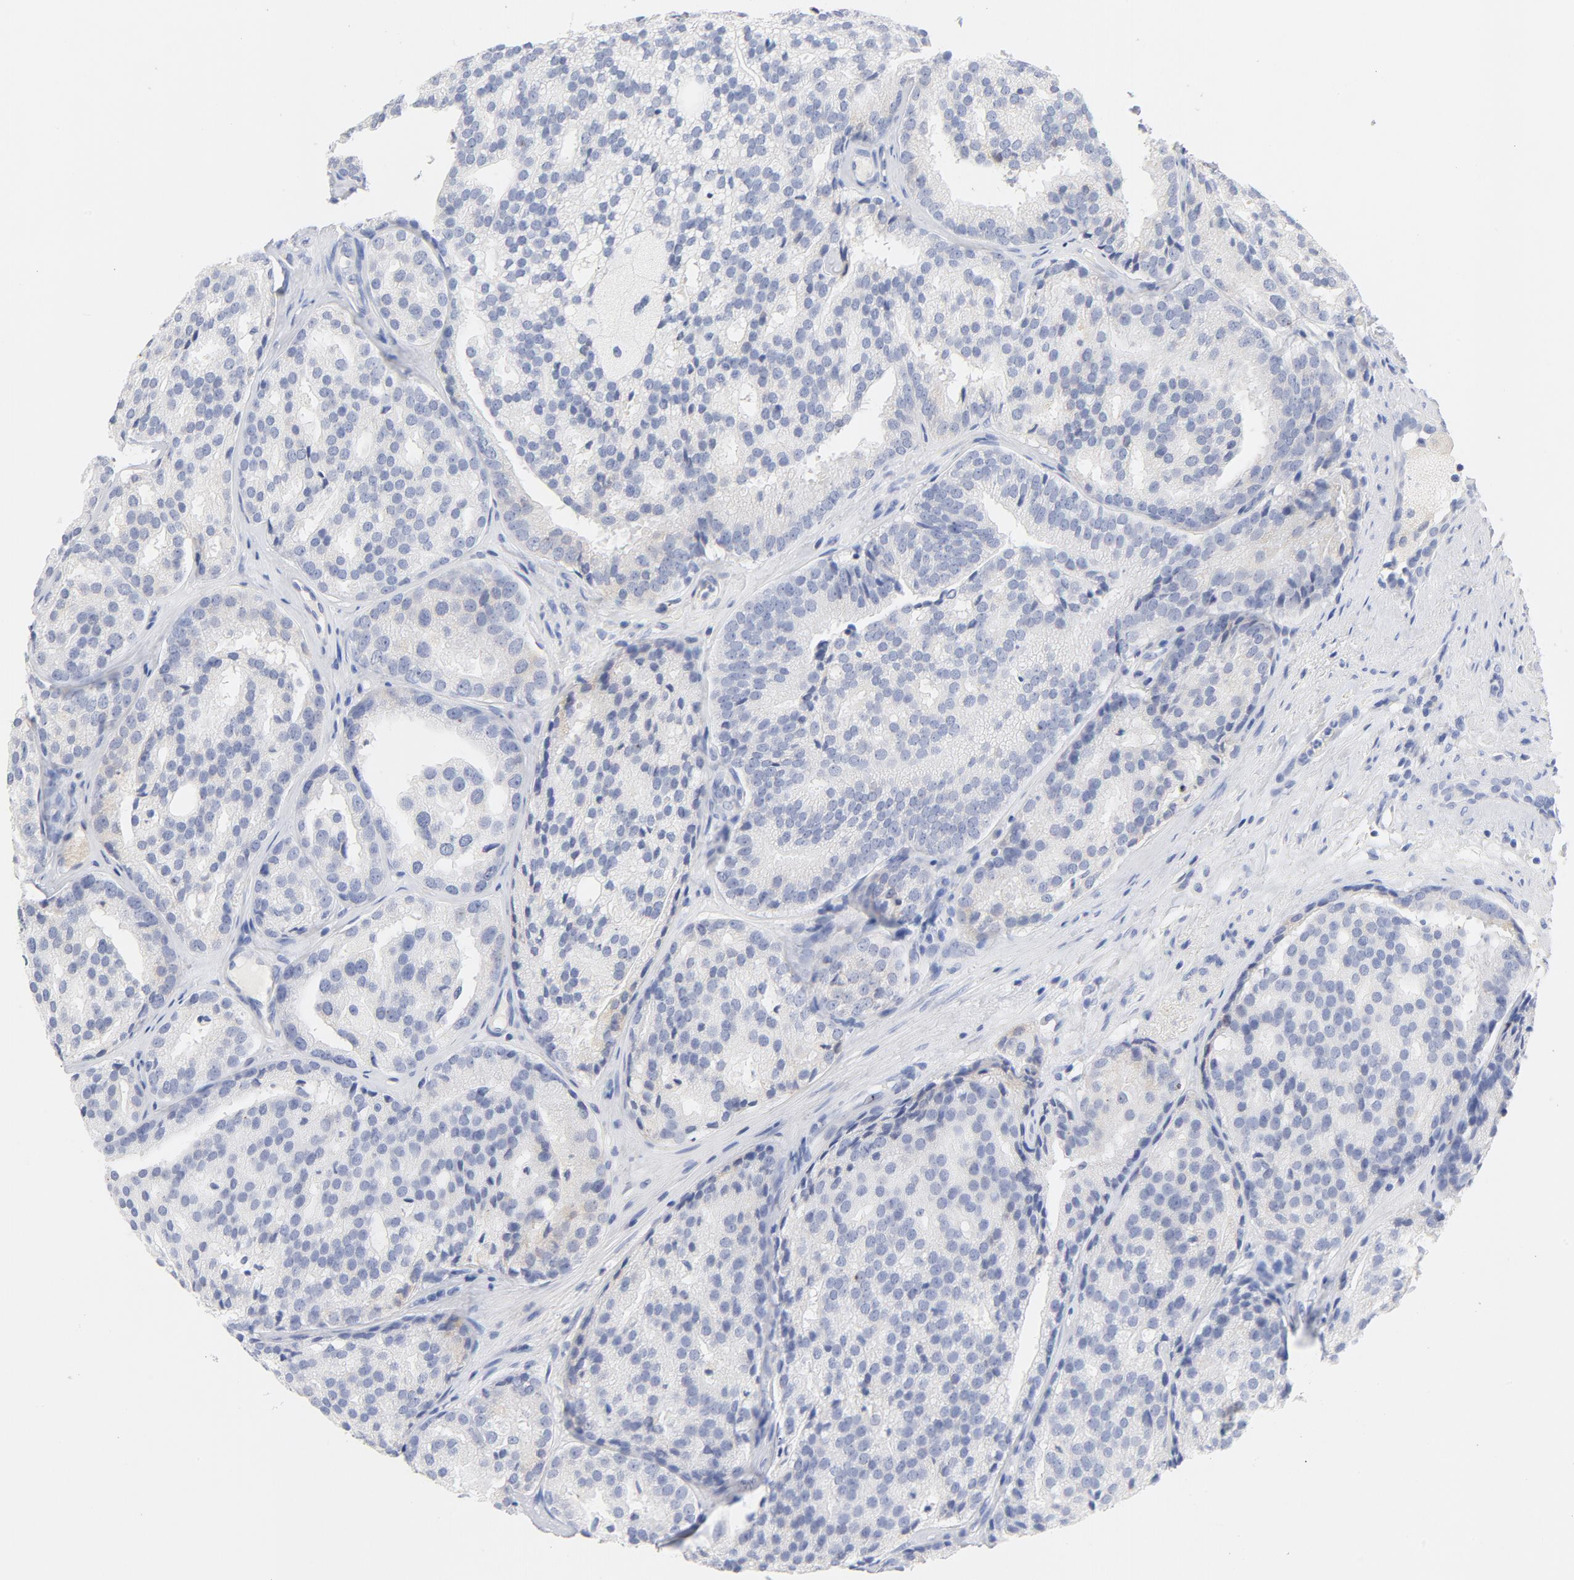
{"staining": {"intensity": "negative", "quantity": "none", "location": "none"}, "tissue": "prostate cancer", "cell_type": "Tumor cells", "image_type": "cancer", "snomed": [{"axis": "morphology", "description": "Adenocarcinoma, High grade"}, {"axis": "topography", "description": "Prostate"}], "caption": "Human prostate high-grade adenocarcinoma stained for a protein using immunohistochemistry (IHC) shows no positivity in tumor cells.", "gene": "FGFR3", "patient": {"sex": "male", "age": 64}}